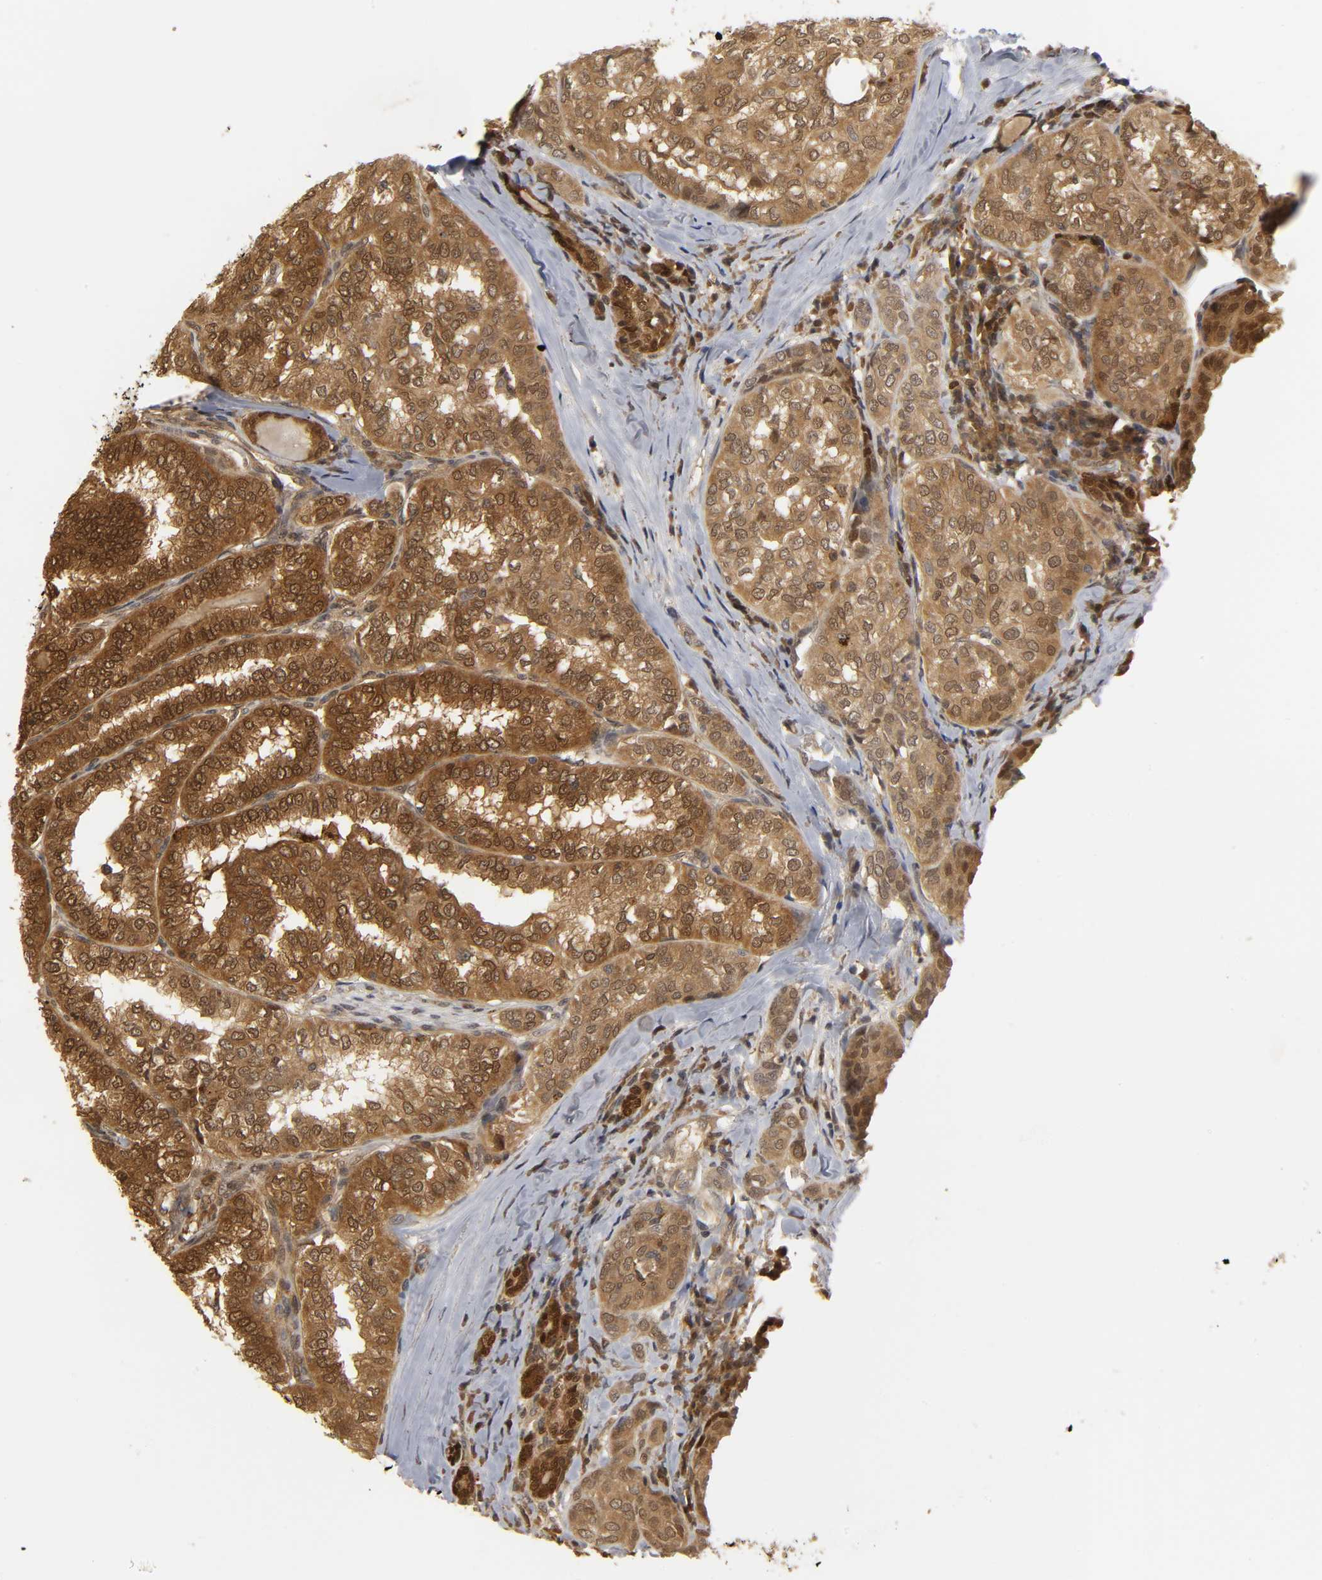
{"staining": {"intensity": "strong", "quantity": ">75%", "location": "cytoplasmic/membranous,nuclear"}, "tissue": "thyroid cancer", "cell_type": "Tumor cells", "image_type": "cancer", "snomed": [{"axis": "morphology", "description": "Papillary adenocarcinoma, NOS"}, {"axis": "topography", "description": "Thyroid gland"}], "caption": "High-power microscopy captured an immunohistochemistry (IHC) image of thyroid cancer, revealing strong cytoplasmic/membranous and nuclear expression in about >75% of tumor cells. (DAB = brown stain, brightfield microscopy at high magnification).", "gene": "PARK7", "patient": {"sex": "female", "age": 30}}